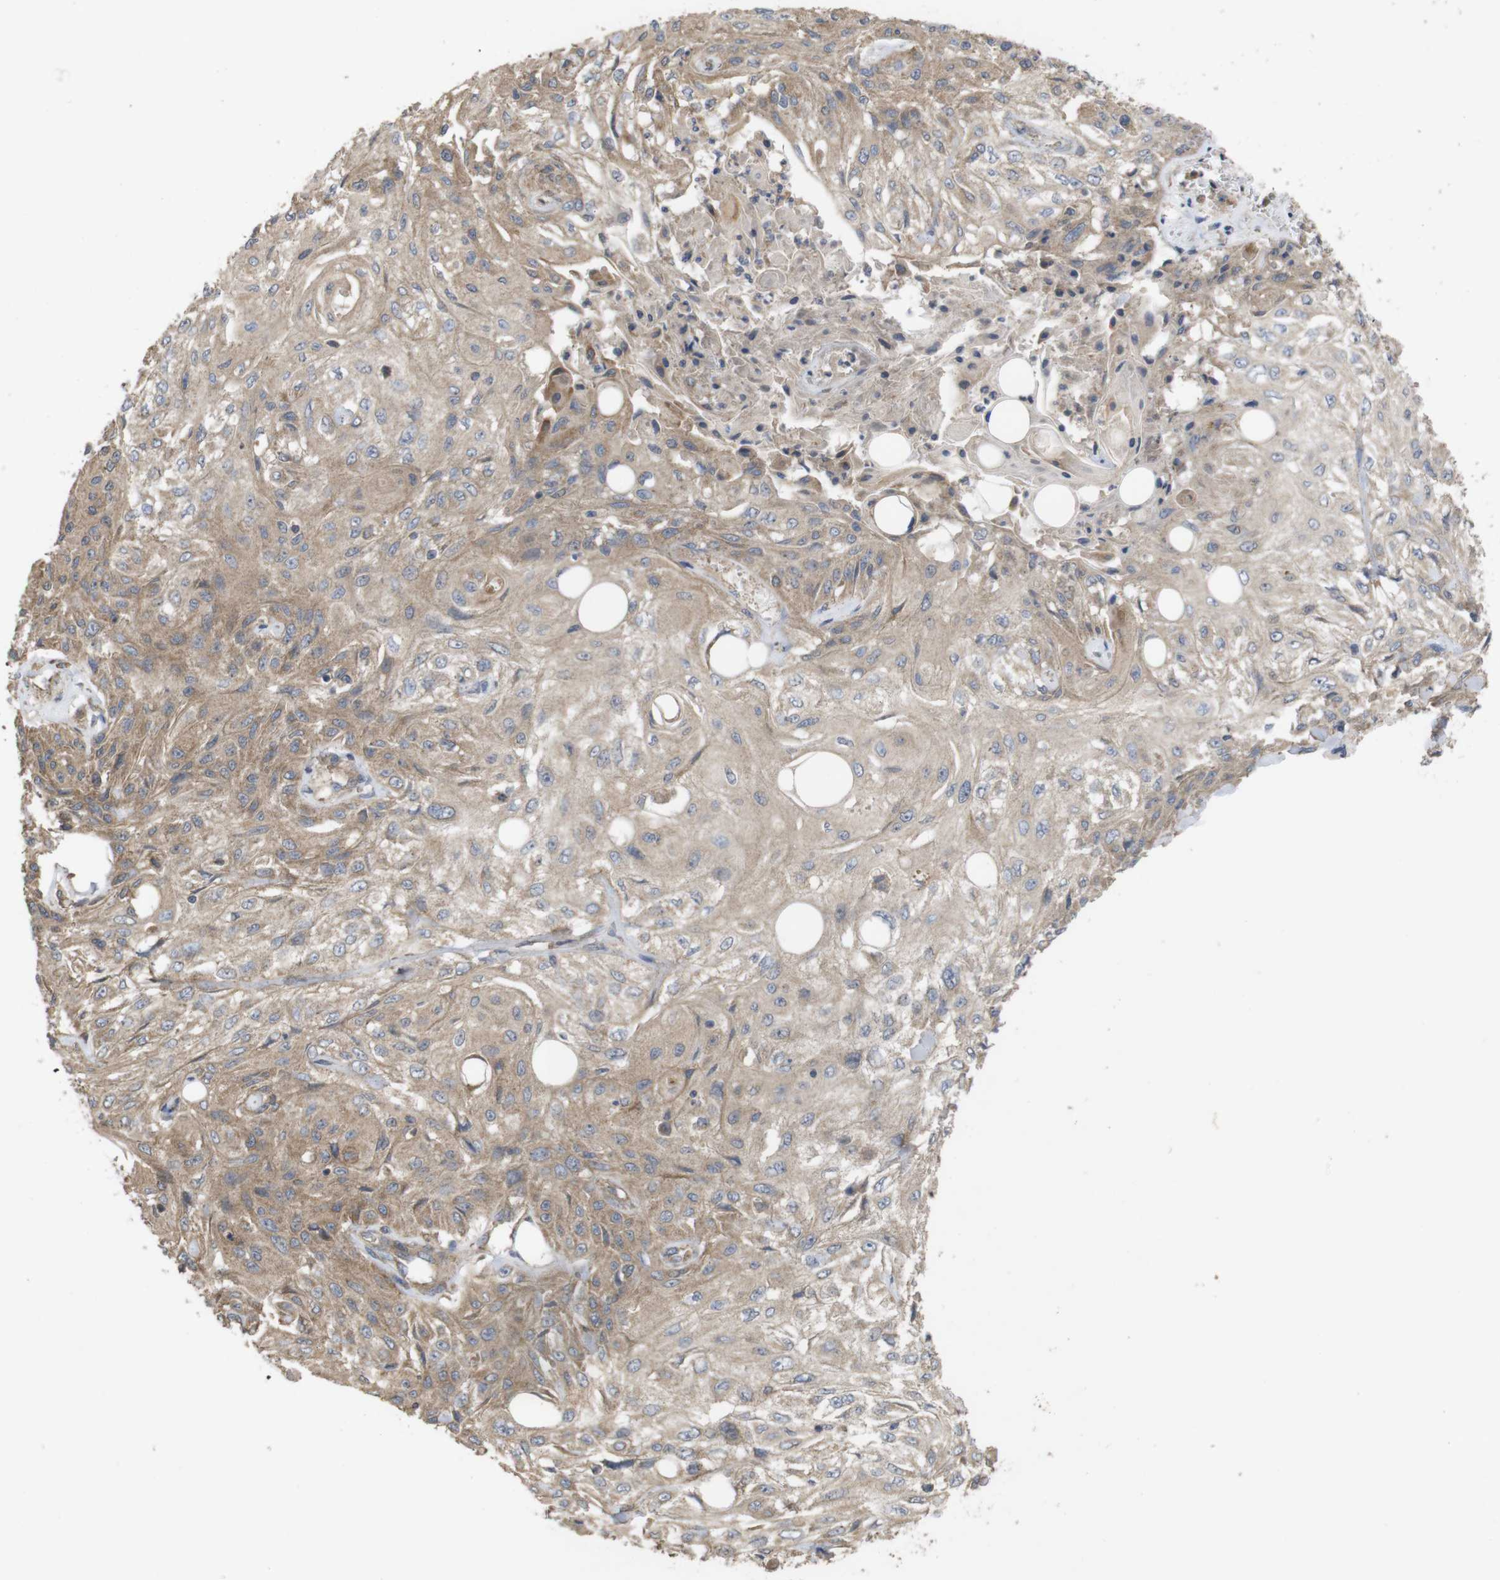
{"staining": {"intensity": "weak", "quantity": ">75%", "location": "cytoplasmic/membranous"}, "tissue": "skin cancer", "cell_type": "Tumor cells", "image_type": "cancer", "snomed": [{"axis": "morphology", "description": "Squamous cell carcinoma, NOS"}, {"axis": "topography", "description": "Skin"}], "caption": "Skin cancer stained with a brown dye reveals weak cytoplasmic/membranous positive staining in about >75% of tumor cells.", "gene": "KCNS3", "patient": {"sex": "male", "age": 75}}